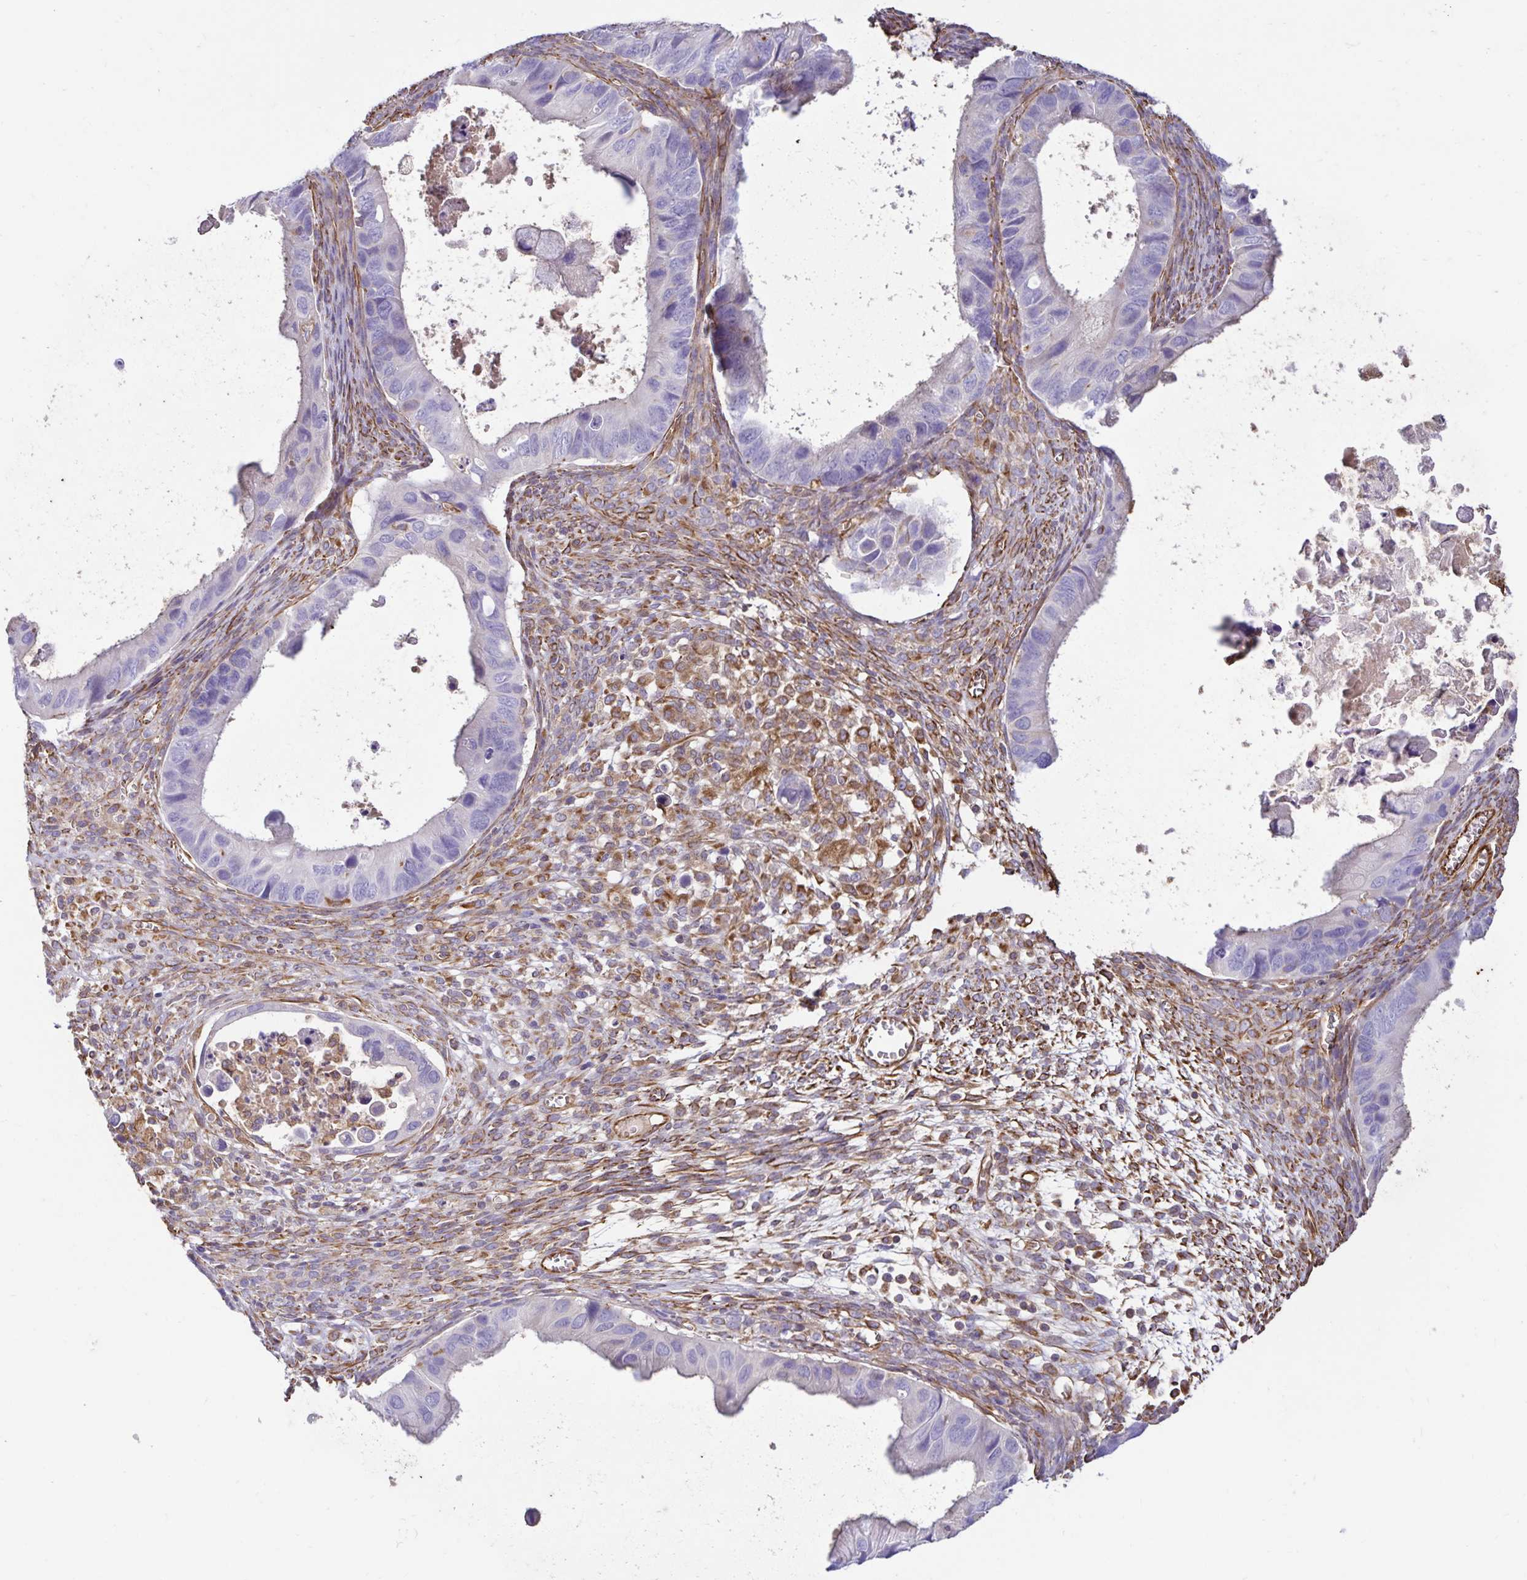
{"staining": {"intensity": "negative", "quantity": "none", "location": "none"}, "tissue": "ovarian cancer", "cell_type": "Tumor cells", "image_type": "cancer", "snomed": [{"axis": "morphology", "description": "Cystadenocarcinoma, mucinous, NOS"}, {"axis": "topography", "description": "Ovary"}], "caption": "There is no significant positivity in tumor cells of mucinous cystadenocarcinoma (ovarian).", "gene": "TRPV6", "patient": {"sex": "female", "age": 64}}